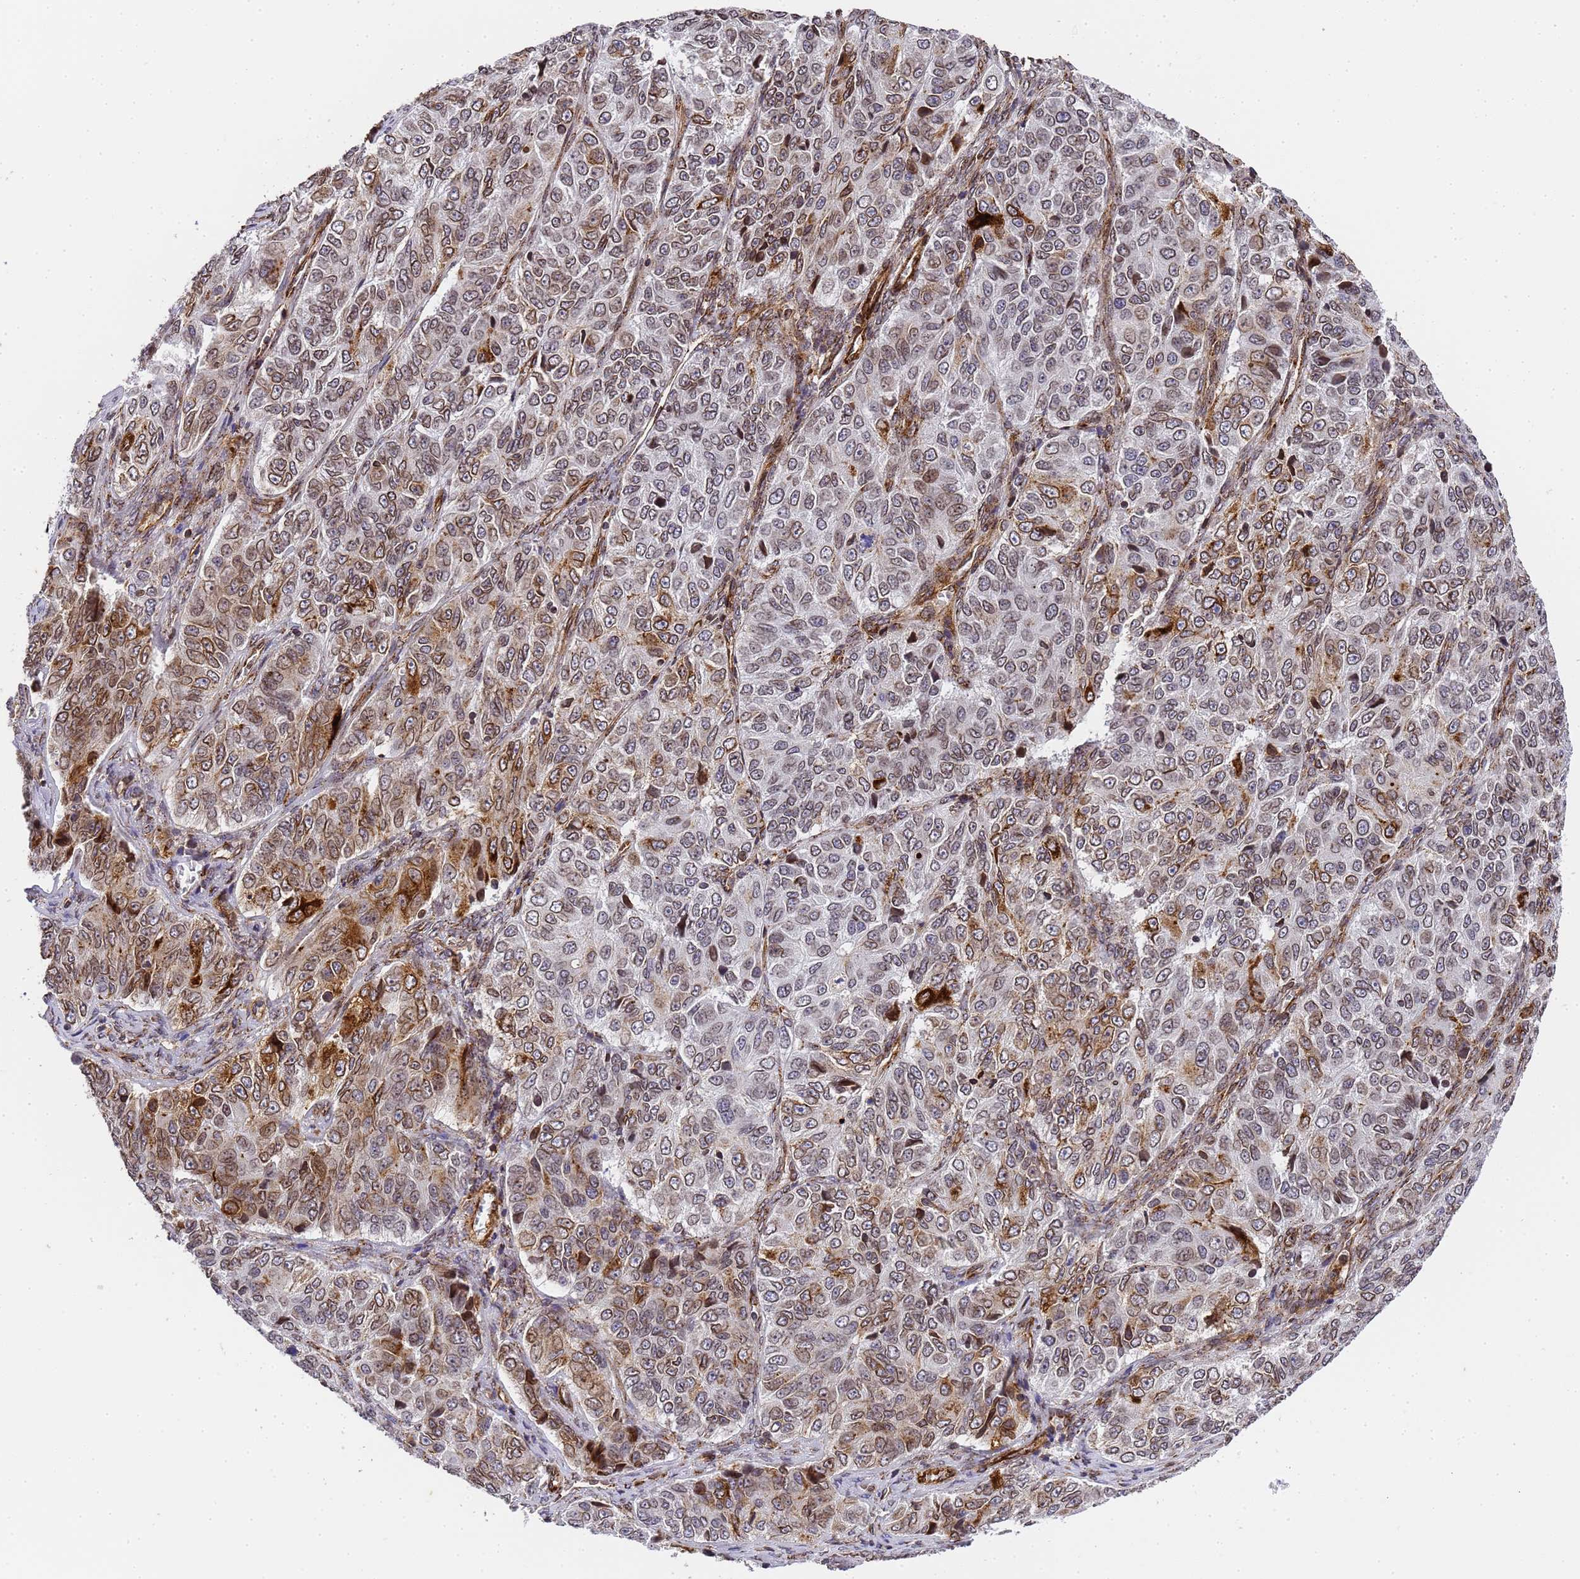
{"staining": {"intensity": "strong", "quantity": "25%-75%", "location": "cytoplasmic/membranous,nuclear"}, "tissue": "ovarian cancer", "cell_type": "Tumor cells", "image_type": "cancer", "snomed": [{"axis": "morphology", "description": "Carcinoma, endometroid"}, {"axis": "topography", "description": "Ovary"}], "caption": "Tumor cells reveal high levels of strong cytoplasmic/membranous and nuclear positivity in approximately 25%-75% of cells in human endometroid carcinoma (ovarian).", "gene": "IGFBP7", "patient": {"sex": "female", "age": 51}}